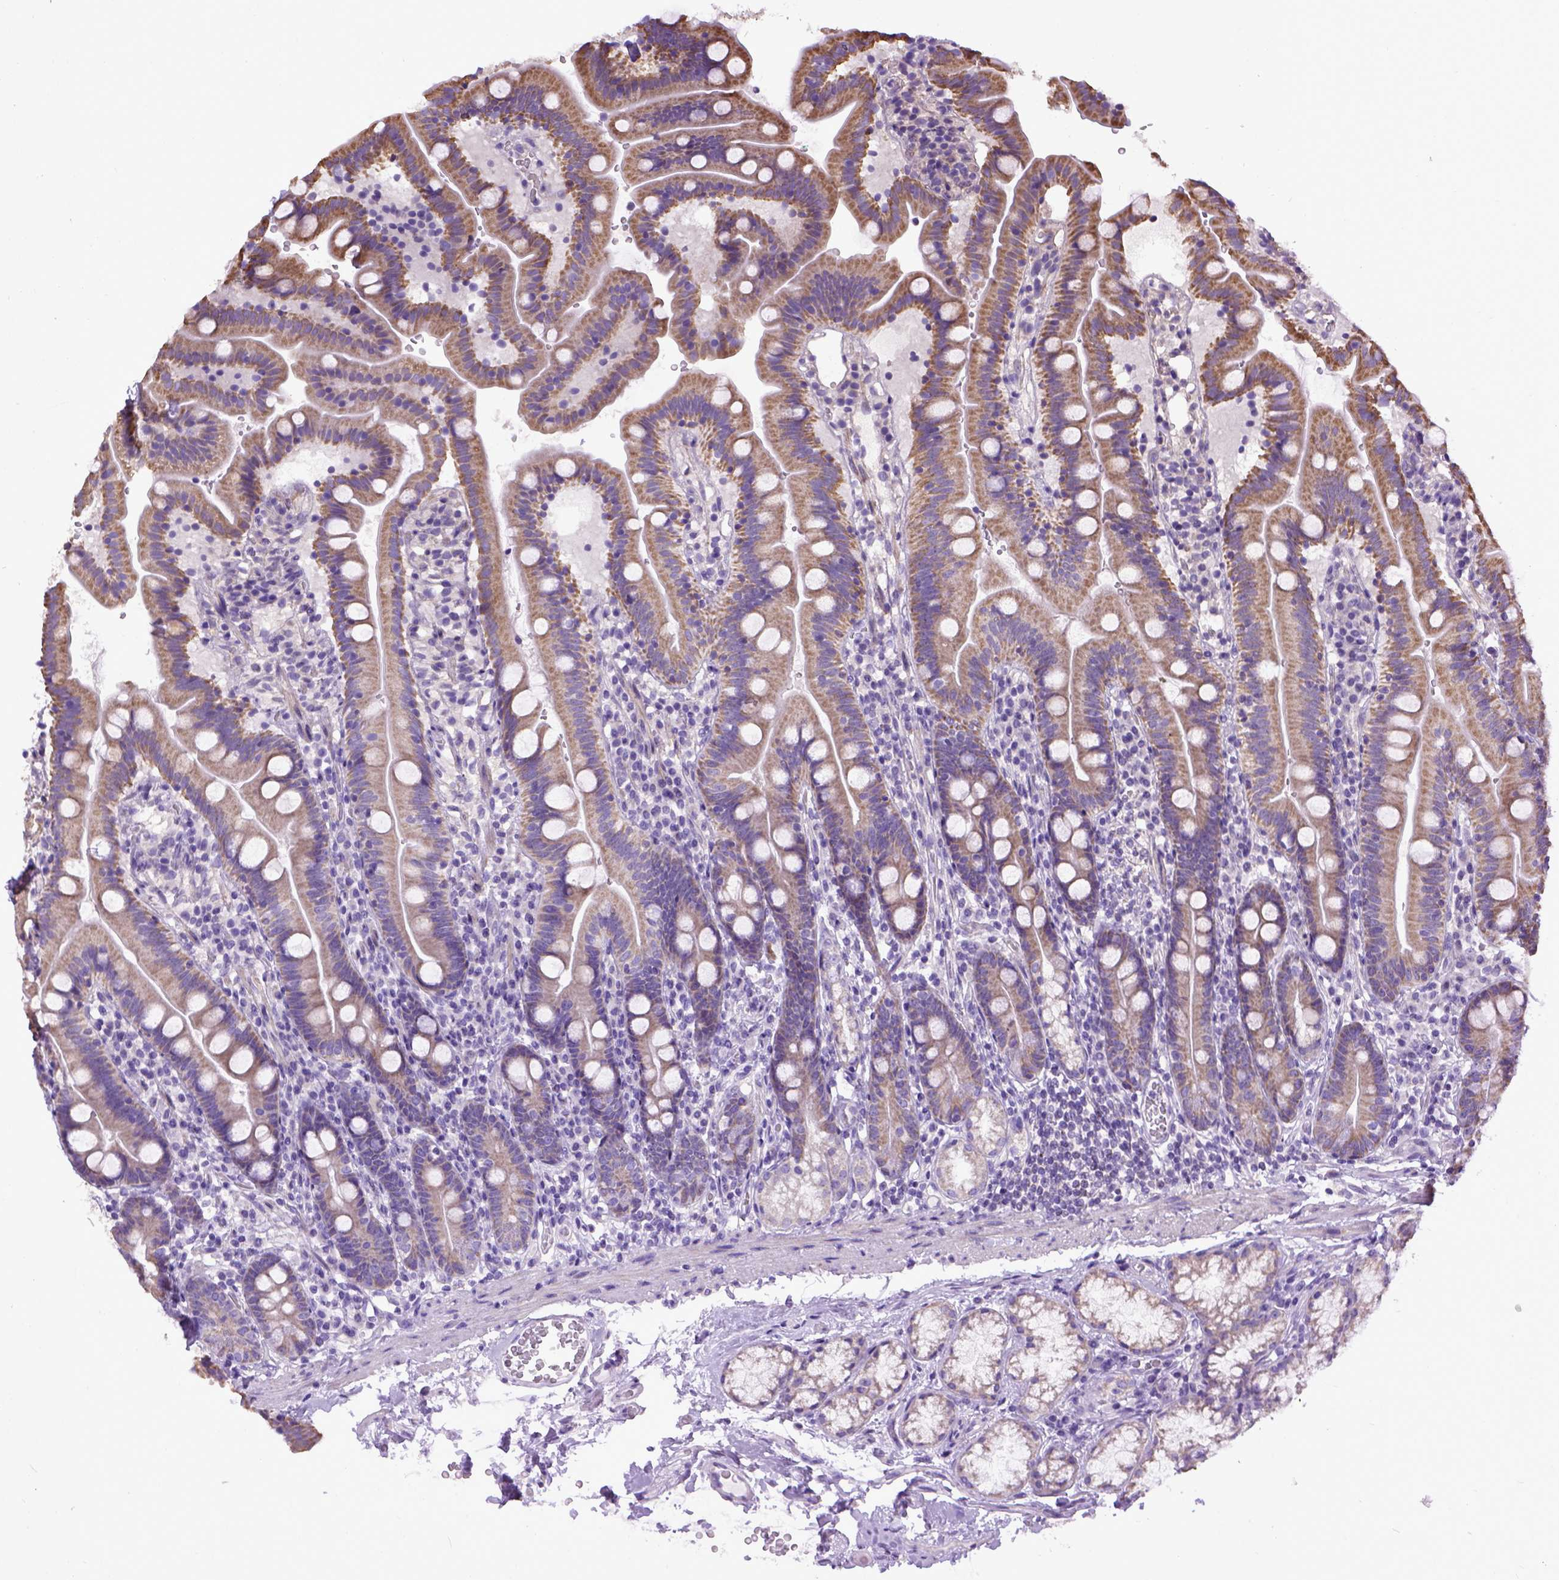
{"staining": {"intensity": "weak", "quantity": "25%-75%", "location": "cytoplasmic/membranous"}, "tissue": "duodenum", "cell_type": "Glandular cells", "image_type": "normal", "snomed": [{"axis": "morphology", "description": "Normal tissue, NOS"}, {"axis": "topography", "description": "Duodenum"}], "caption": "Duodenum stained with a brown dye demonstrates weak cytoplasmic/membranous positive positivity in approximately 25%-75% of glandular cells.", "gene": "ENG", "patient": {"sex": "female", "age": 67}}